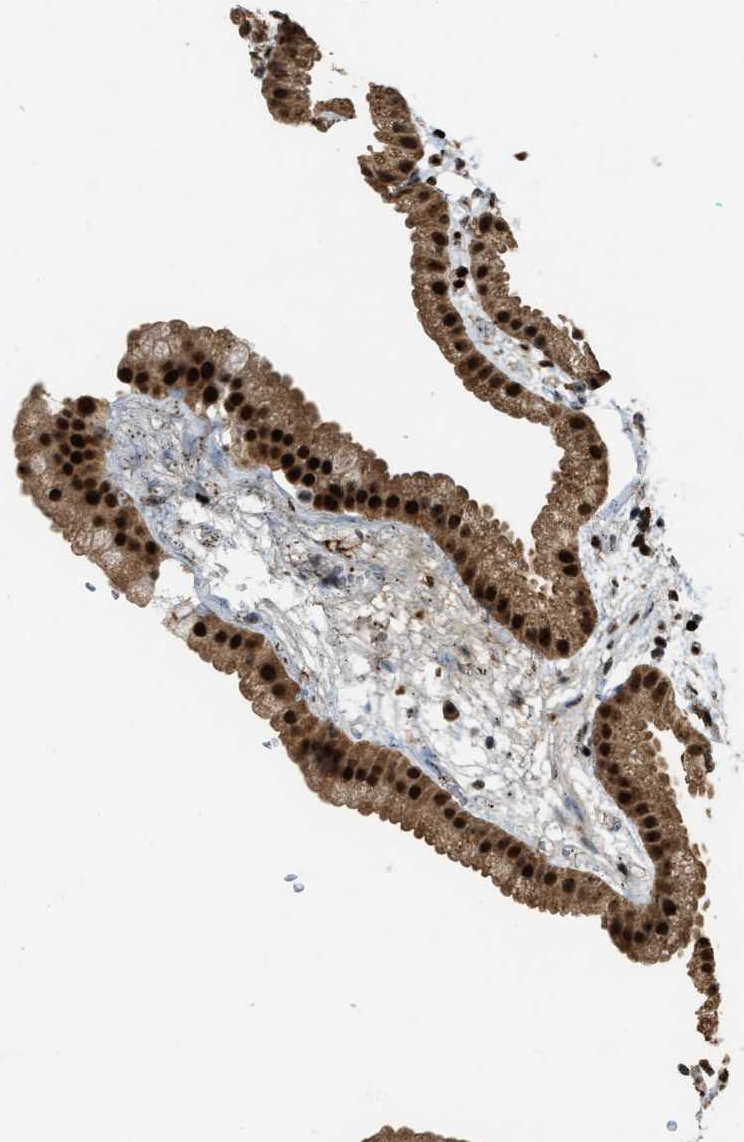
{"staining": {"intensity": "strong", "quantity": ">75%", "location": "cytoplasmic/membranous,nuclear"}, "tissue": "gallbladder", "cell_type": "Glandular cells", "image_type": "normal", "snomed": [{"axis": "morphology", "description": "Normal tissue, NOS"}, {"axis": "topography", "description": "Gallbladder"}], "caption": "Immunohistochemistry image of normal human gallbladder stained for a protein (brown), which reveals high levels of strong cytoplasmic/membranous,nuclear positivity in about >75% of glandular cells.", "gene": "ZNF687", "patient": {"sex": "female", "age": 64}}